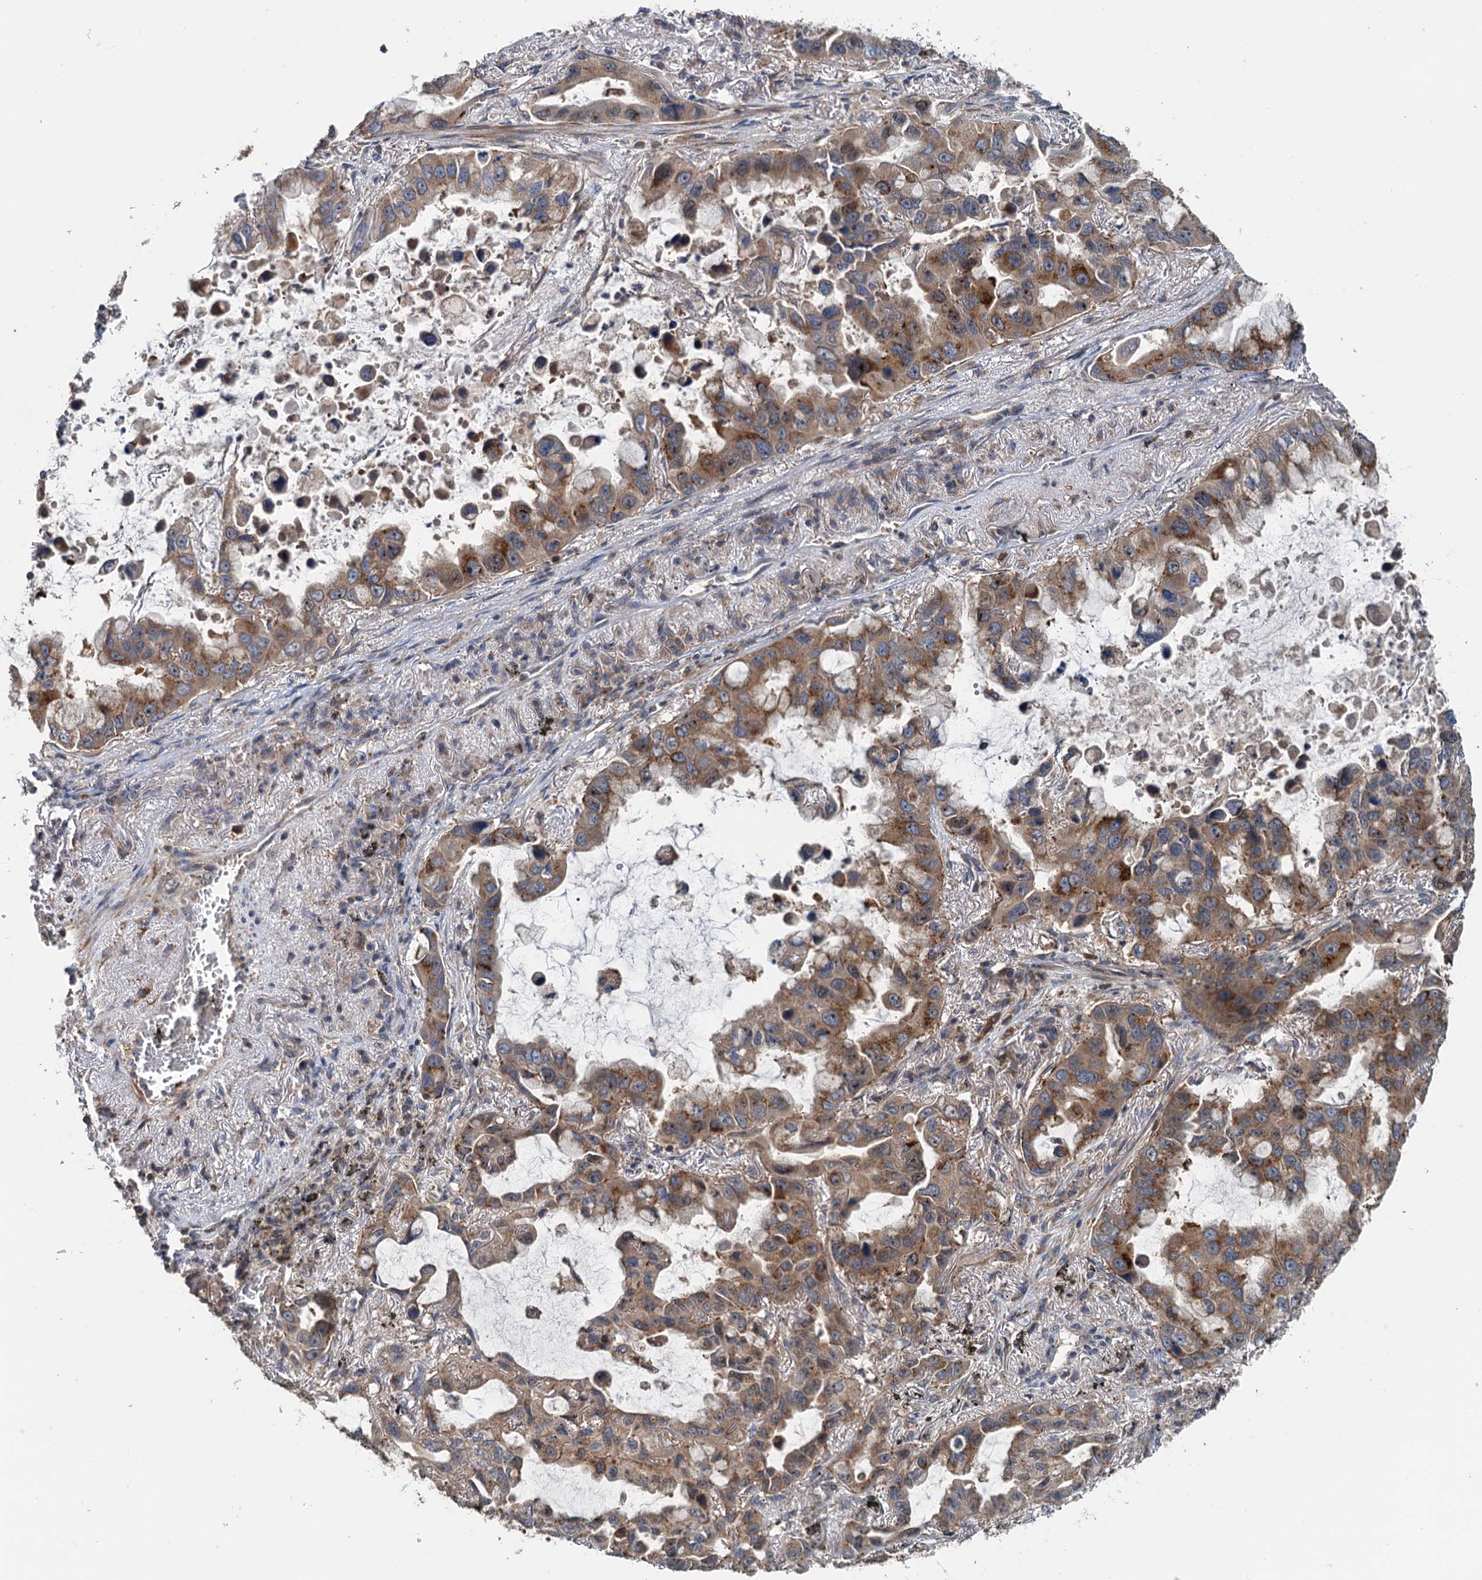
{"staining": {"intensity": "moderate", "quantity": ">75%", "location": "cytoplasmic/membranous"}, "tissue": "lung cancer", "cell_type": "Tumor cells", "image_type": "cancer", "snomed": [{"axis": "morphology", "description": "Adenocarcinoma, NOS"}, {"axis": "topography", "description": "Lung"}], "caption": "Lung cancer tissue demonstrates moderate cytoplasmic/membranous staining in approximately >75% of tumor cells, visualized by immunohistochemistry. (Stains: DAB (3,3'-diaminobenzidine) in brown, nuclei in blue, Microscopy: brightfield microscopy at high magnification).", "gene": "TEDC1", "patient": {"sex": "male", "age": 64}}